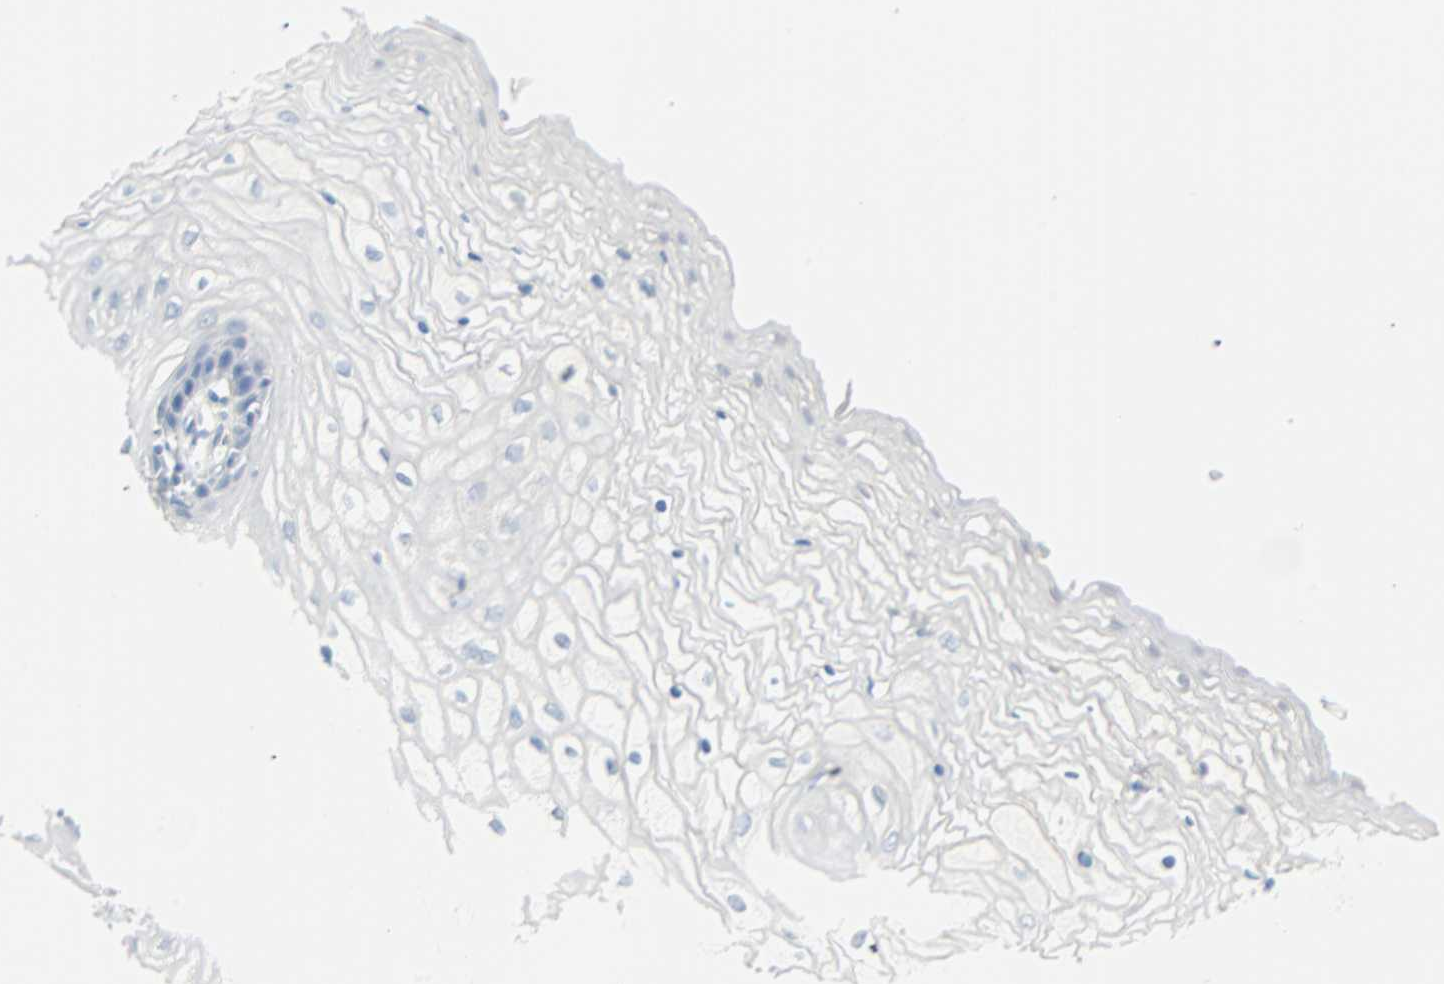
{"staining": {"intensity": "negative", "quantity": "none", "location": "none"}, "tissue": "vagina", "cell_type": "Squamous epithelial cells", "image_type": "normal", "snomed": [{"axis": "morphology", "description": "Normal tissue, NOS"}, {"axis": "topography", "description": "Vagina"}], "caption": "A high-resolution image shows immunohistochemistry staining of unremarkable vagina, which shows no significant positivity in squamous epithelial cells.", "gene": "STX1A", "patient": {"sex": "female", "age": 34}}